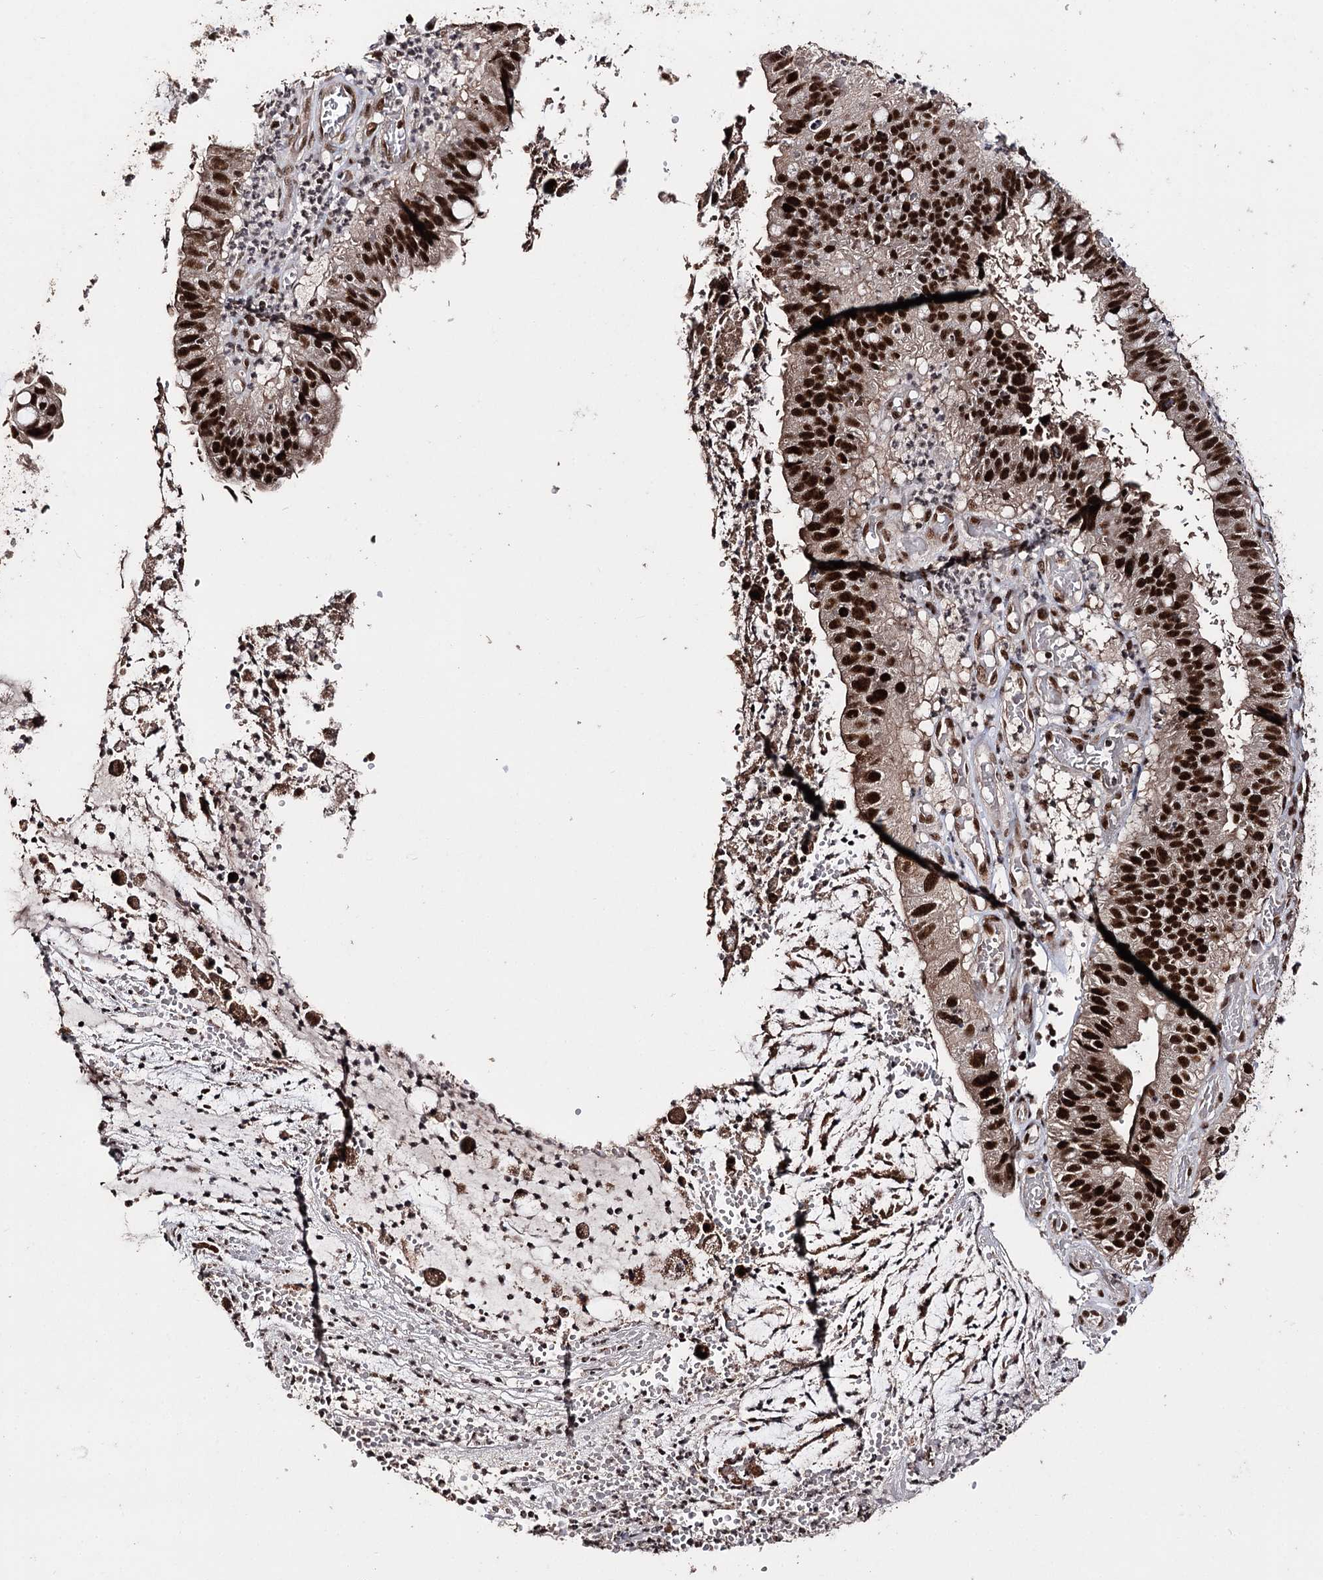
{"staining": {"intensity": "strong", "quantity": ">75%", "location": "nuclear"}, "tissue": "stomach cancer", "cell_type": "Tumor cells", "image_type": "cancer", "snomed": [{"axis": "morphology", "description": "Adenocarcinoma, NOS"}, {"axis": "topography", "description": "Stomach"}], "caption": "Tumor cells demonstrate high levels of strong nuclear positivity in approximately >75% of cells in stomach cancer (adenocarcinoma).", "gene": "U2SURP", "patient": {"sex": "male", "age": 59}}